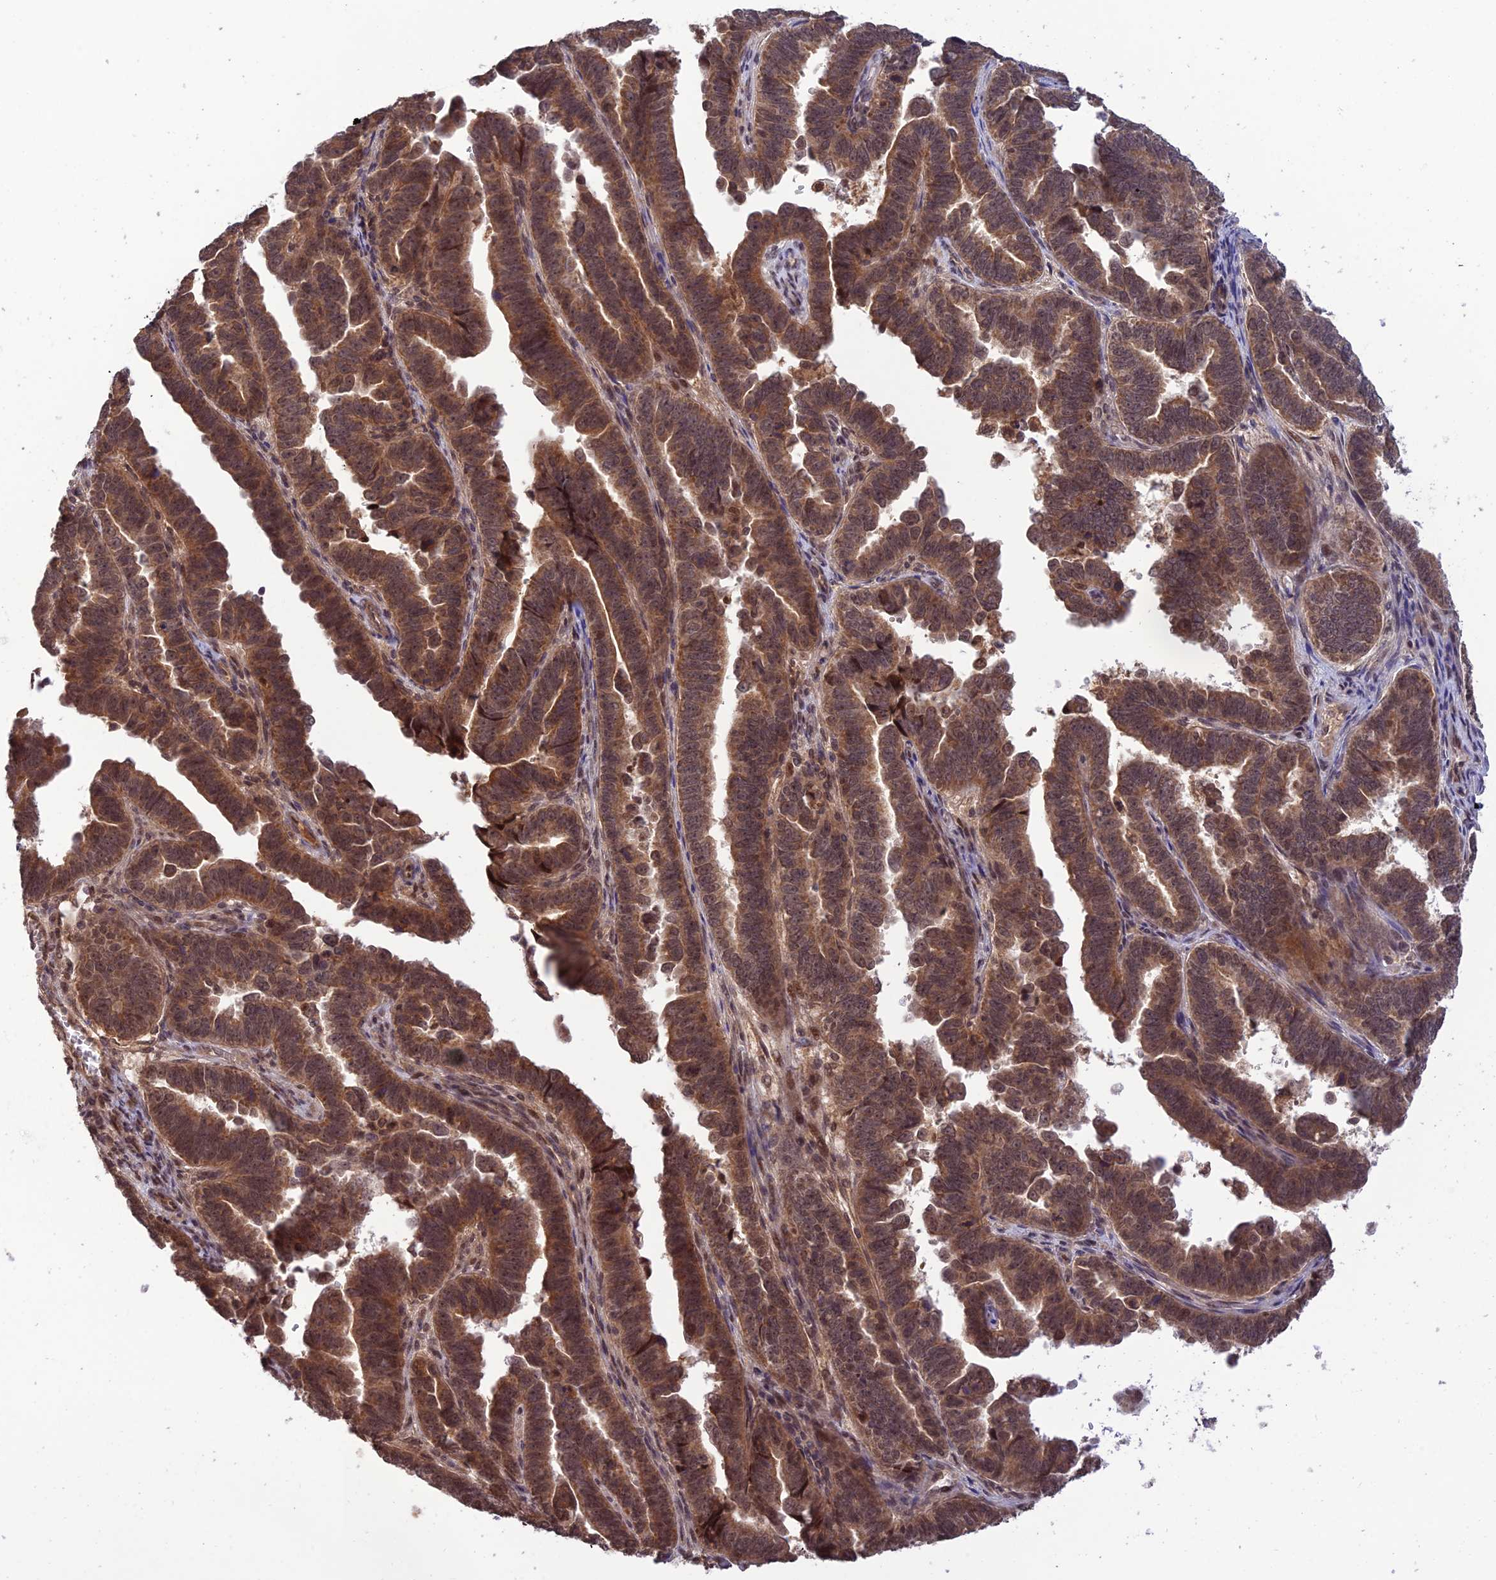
{"staining": {"intensity": "moderate", "quantity": ">75%", "location": "cytoplasmic/membranous,nuclear"}, "tissue": "endometrial cancer", "cell_type": "Tumor cells", "image_type": "cancer", "snomed": [{"axis": "morphology", "description": "Adenocarcinoma, NOS"}, {"axis": "topography", "description": "Endometrium"}], "caption": "This is an image of immunohistochemistry (IHC) staining of endometrial cancer (adenocarcinoma), which shows moderate positivity in the cytoplasmic/membranous and nuclear of tumor cells.", "gene": "REV1", "patient": {"sex": "female", "age": 75}}